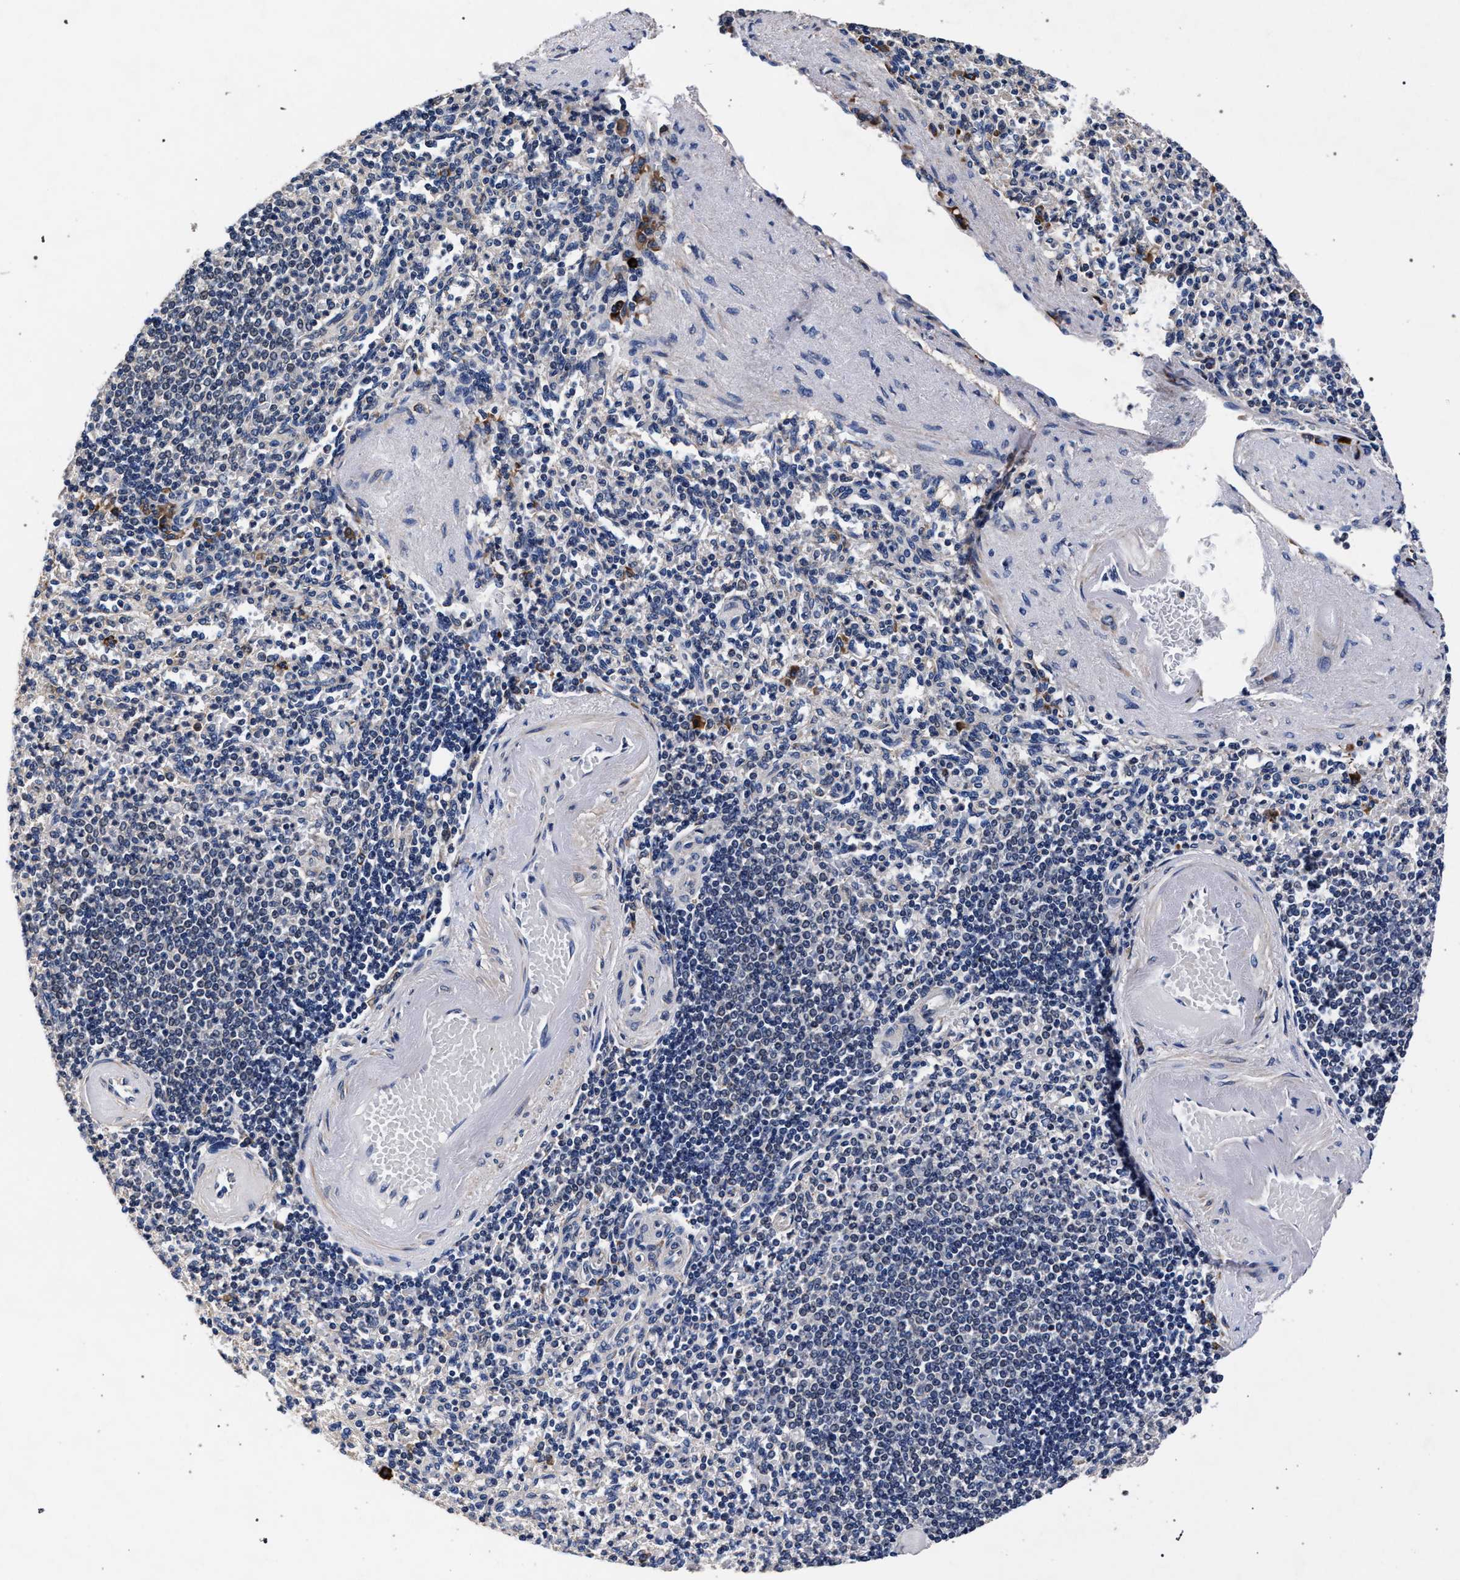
{"staining": {"intensity": "moderate", "quantity": "<25%", "location": "cytoplasmic/membranous"}, "tissue": "spleen", "cell_type": "Cells in red pulp", "image_type": "normal", "snomed": [{"axis": "morphology", "description": "Normal tissue, NOS"}, {"axis": "topography", "description": "Spleen"}], "caption": "Benign spleen was stained to show a protein in brown. There is low levels of moderate cytoplasmic/membranous staining in approximately <25% of cells in red pulp.", "gene": "CFAP95", "patient": {"sex": "female", "age": 74}}